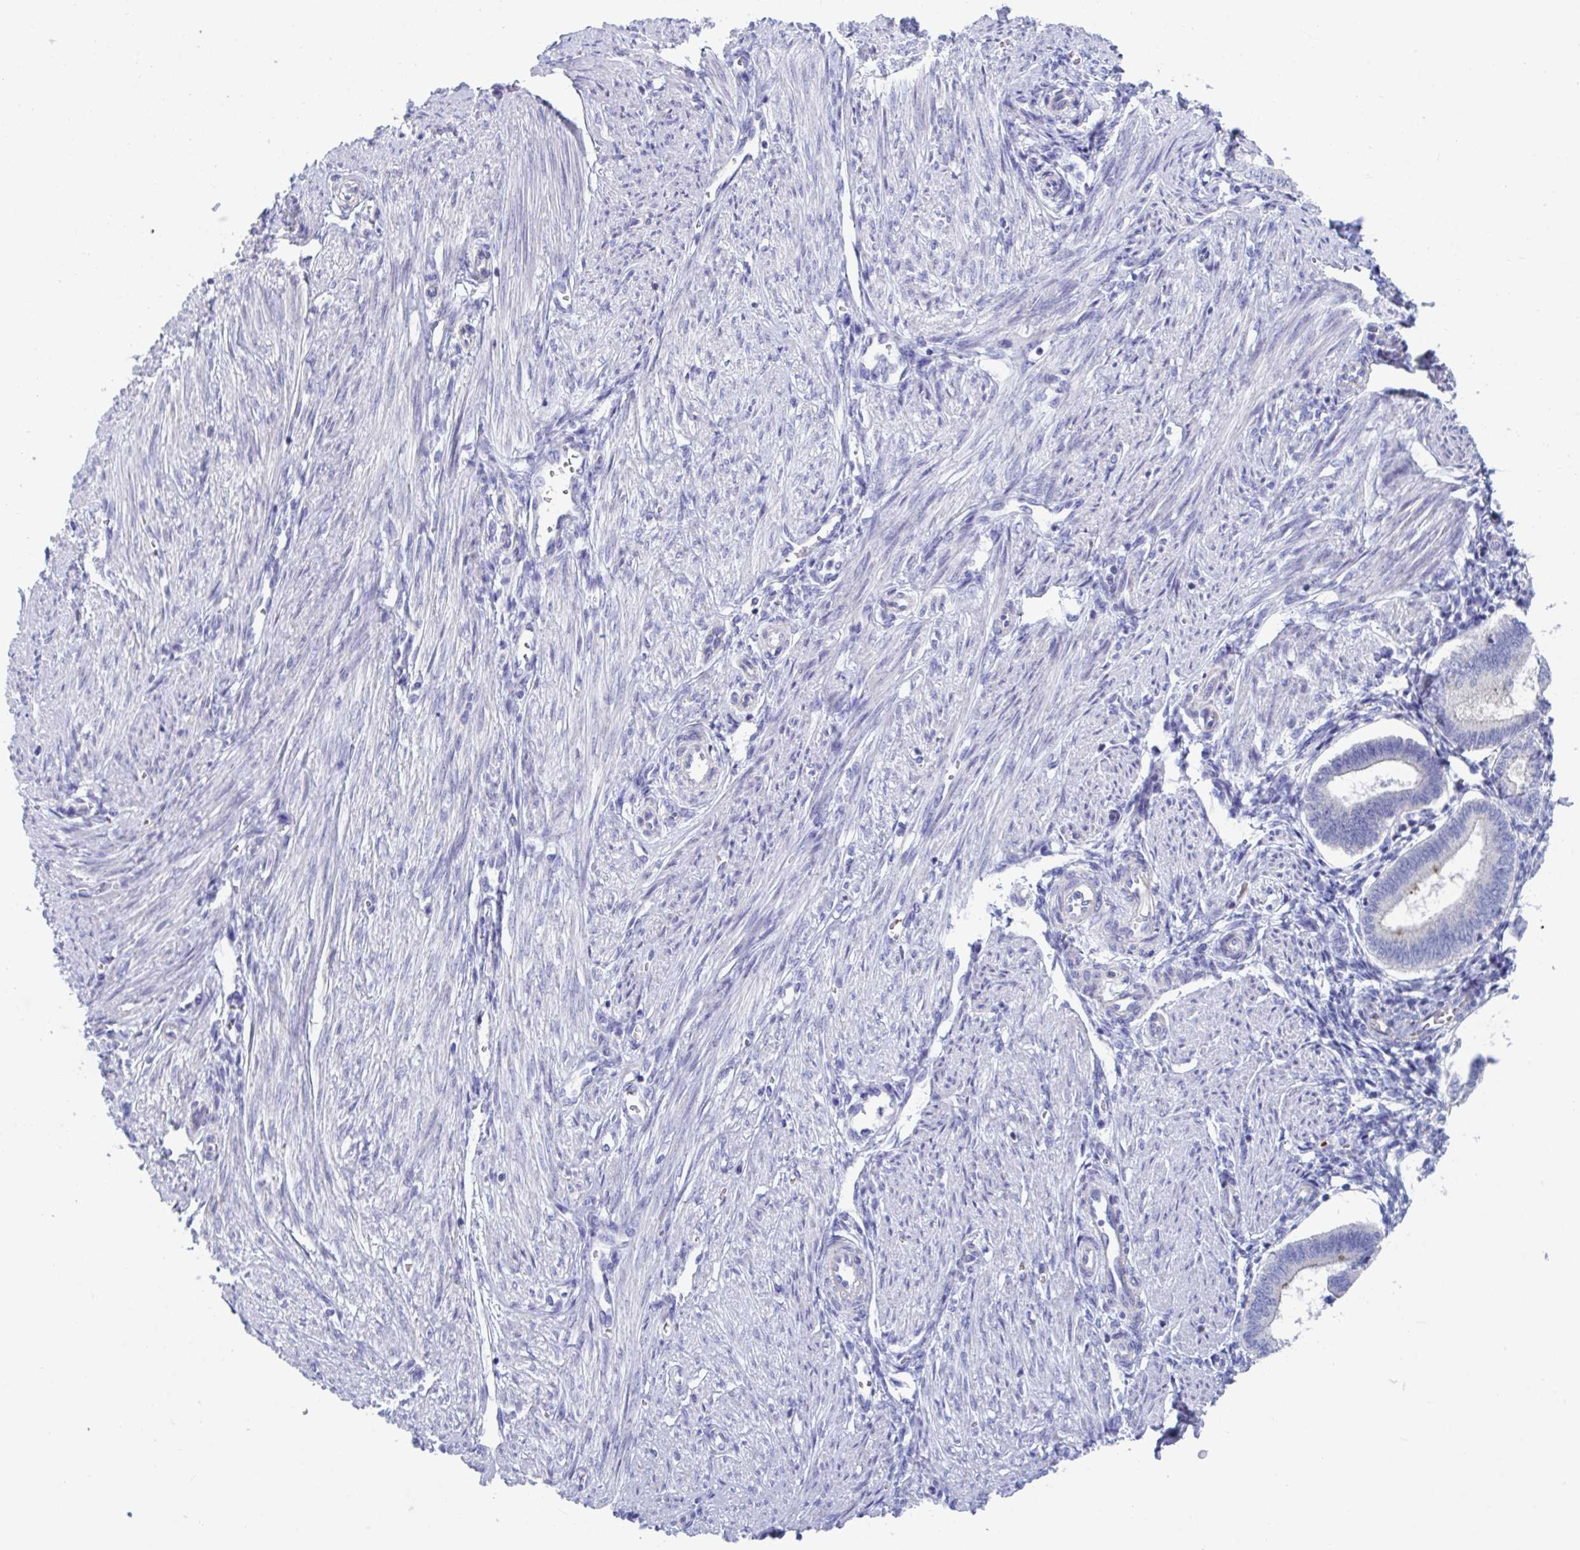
{"staining": {"intensity": "negative", "quantity": "none", "location": "none"}, "tissue": "endometrium", "cell_type": "Cells in endometrial stroma", "image_type": "normal", "snomed": [{"axis": "morphology", "description": "Normal tissue, NOS"}, {"axis": "topography", "description": "Endometrium"}], "caption": "A micrograph of human endometrium is negative for staining in cells in endometrial stroma. The staining was performed using DAB to visualize the protein expression in brown, while the nuclei were stained in blue with hematoxylin (Magnification: 20x).", "gene": "TTC30A", "patient": {"sex": "female", "age": 24}}